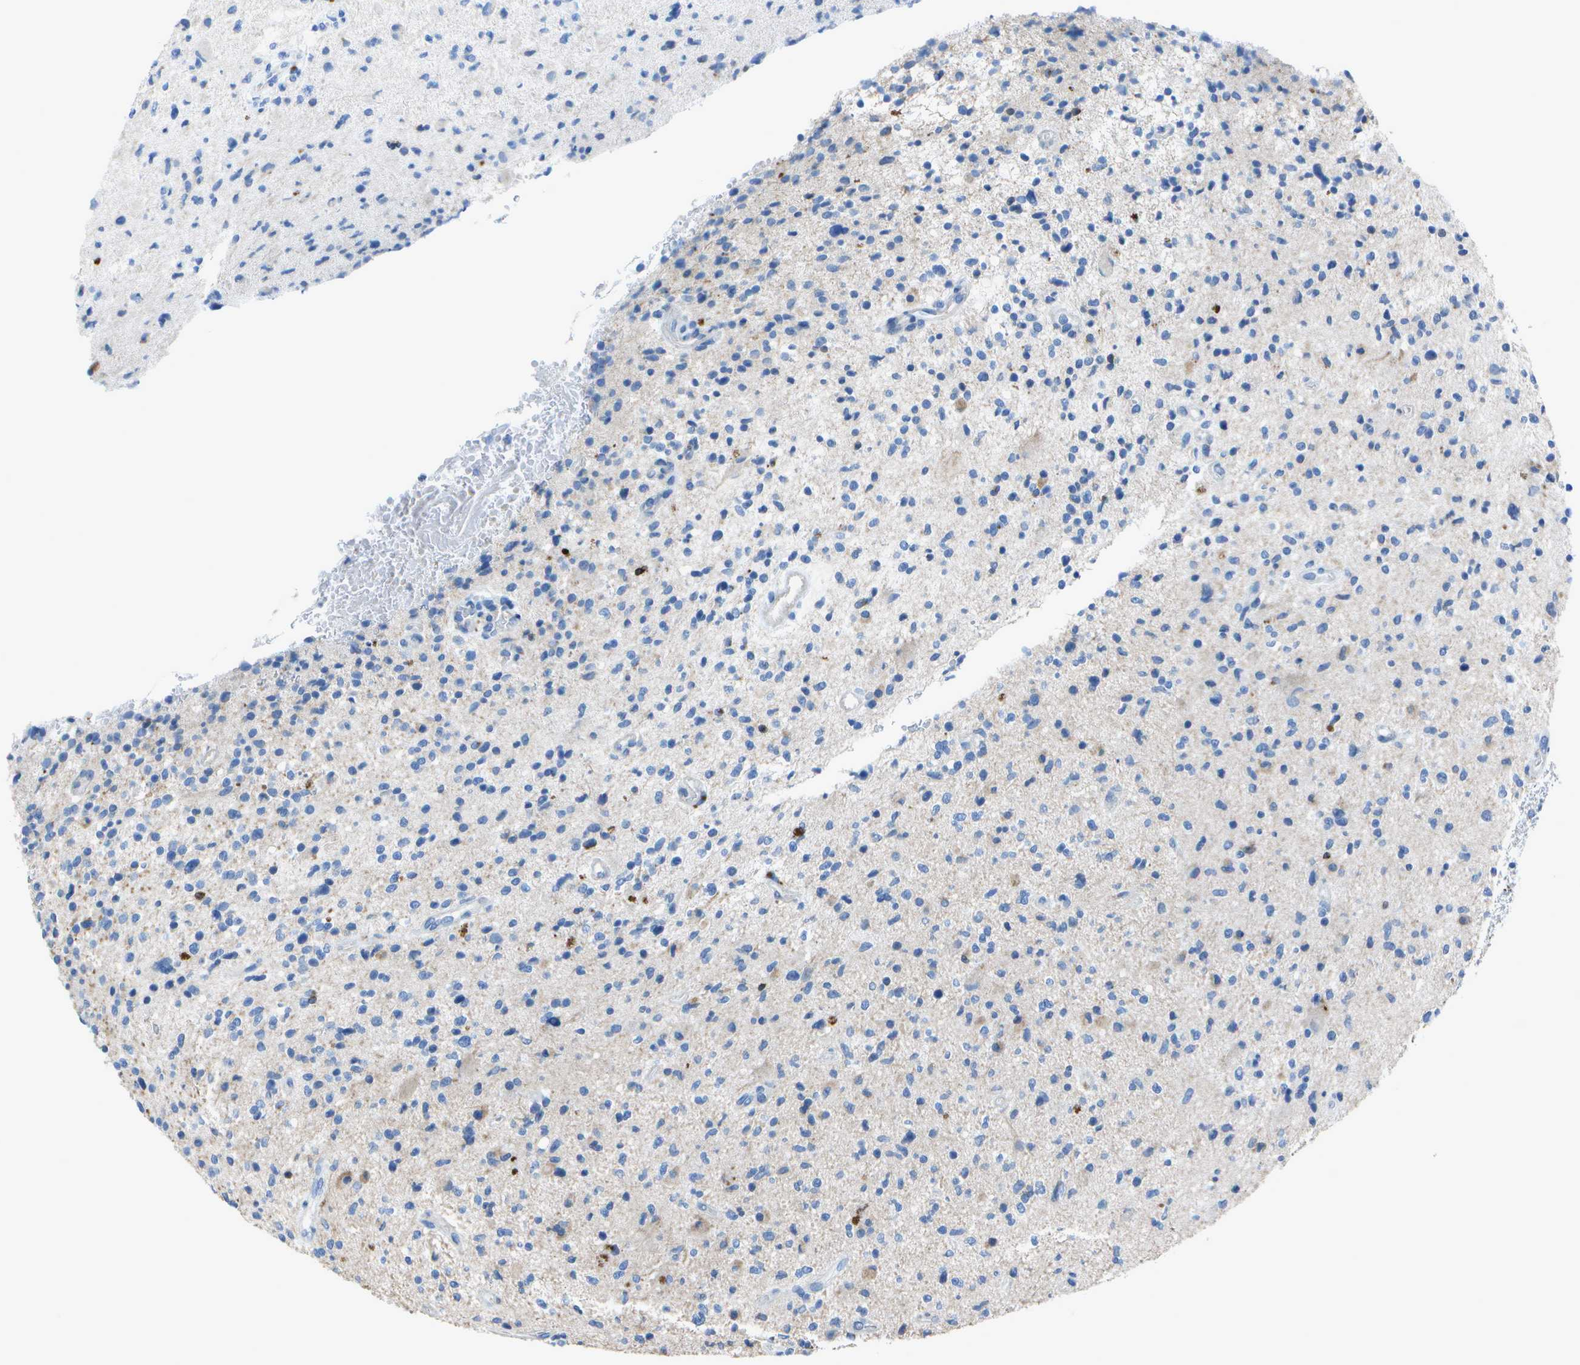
{"staining": {"intensity": "negative", "quantity": "none", "location": "none"}, "tissue": "glioma", "cell_type": "Tumor cells", "image_type": "cancer", "snomed": [{"axis": "morphology", "description": "Glioma, malignant, High grade"}, {"axis": "topography", "description": "Brain"}], "caption": "Protein analysis of high-grade glioma (malignant) displays no significant positivity in tumor cells.", "gene": "DCT", "patient": {"sex": "male", "age": 48}}